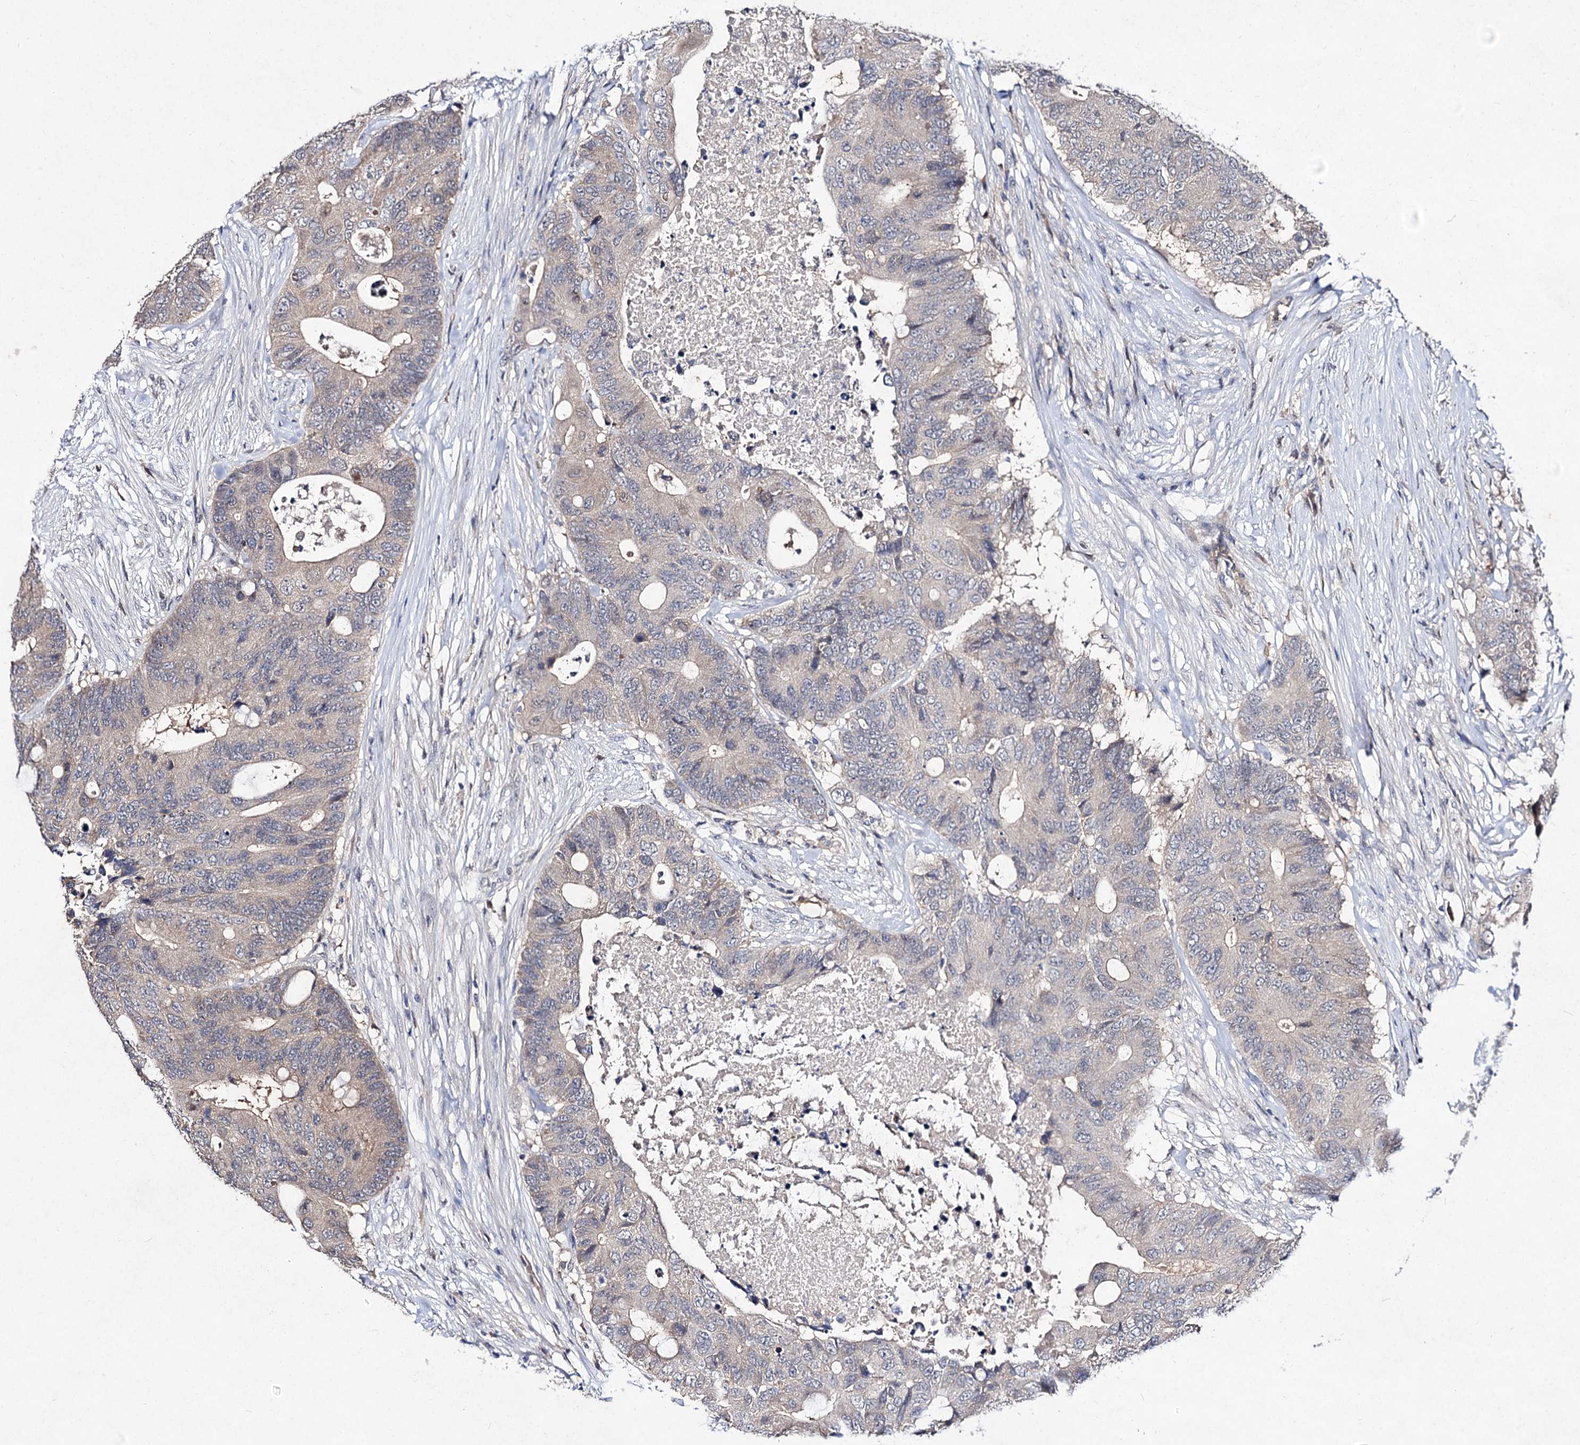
{"staining": {"intensity": "negative", "quantity": "none", "location": "none"}, "tissue": "colorectal cancer", "cell_type": "Tumor cells", "image_type": "cancer", "snomed": [{"axis": "morphology", "description": "Adenocarcinoma, NOS"}, {"axis": "topography", "description": "Colon"}], "caption": "IHC image of human colorectal cancer stained for a protein (brown), which reveals no positivity in tumor cells.", "gene": "ACTR6", "patient": {"sex": "male", "age": 71}}